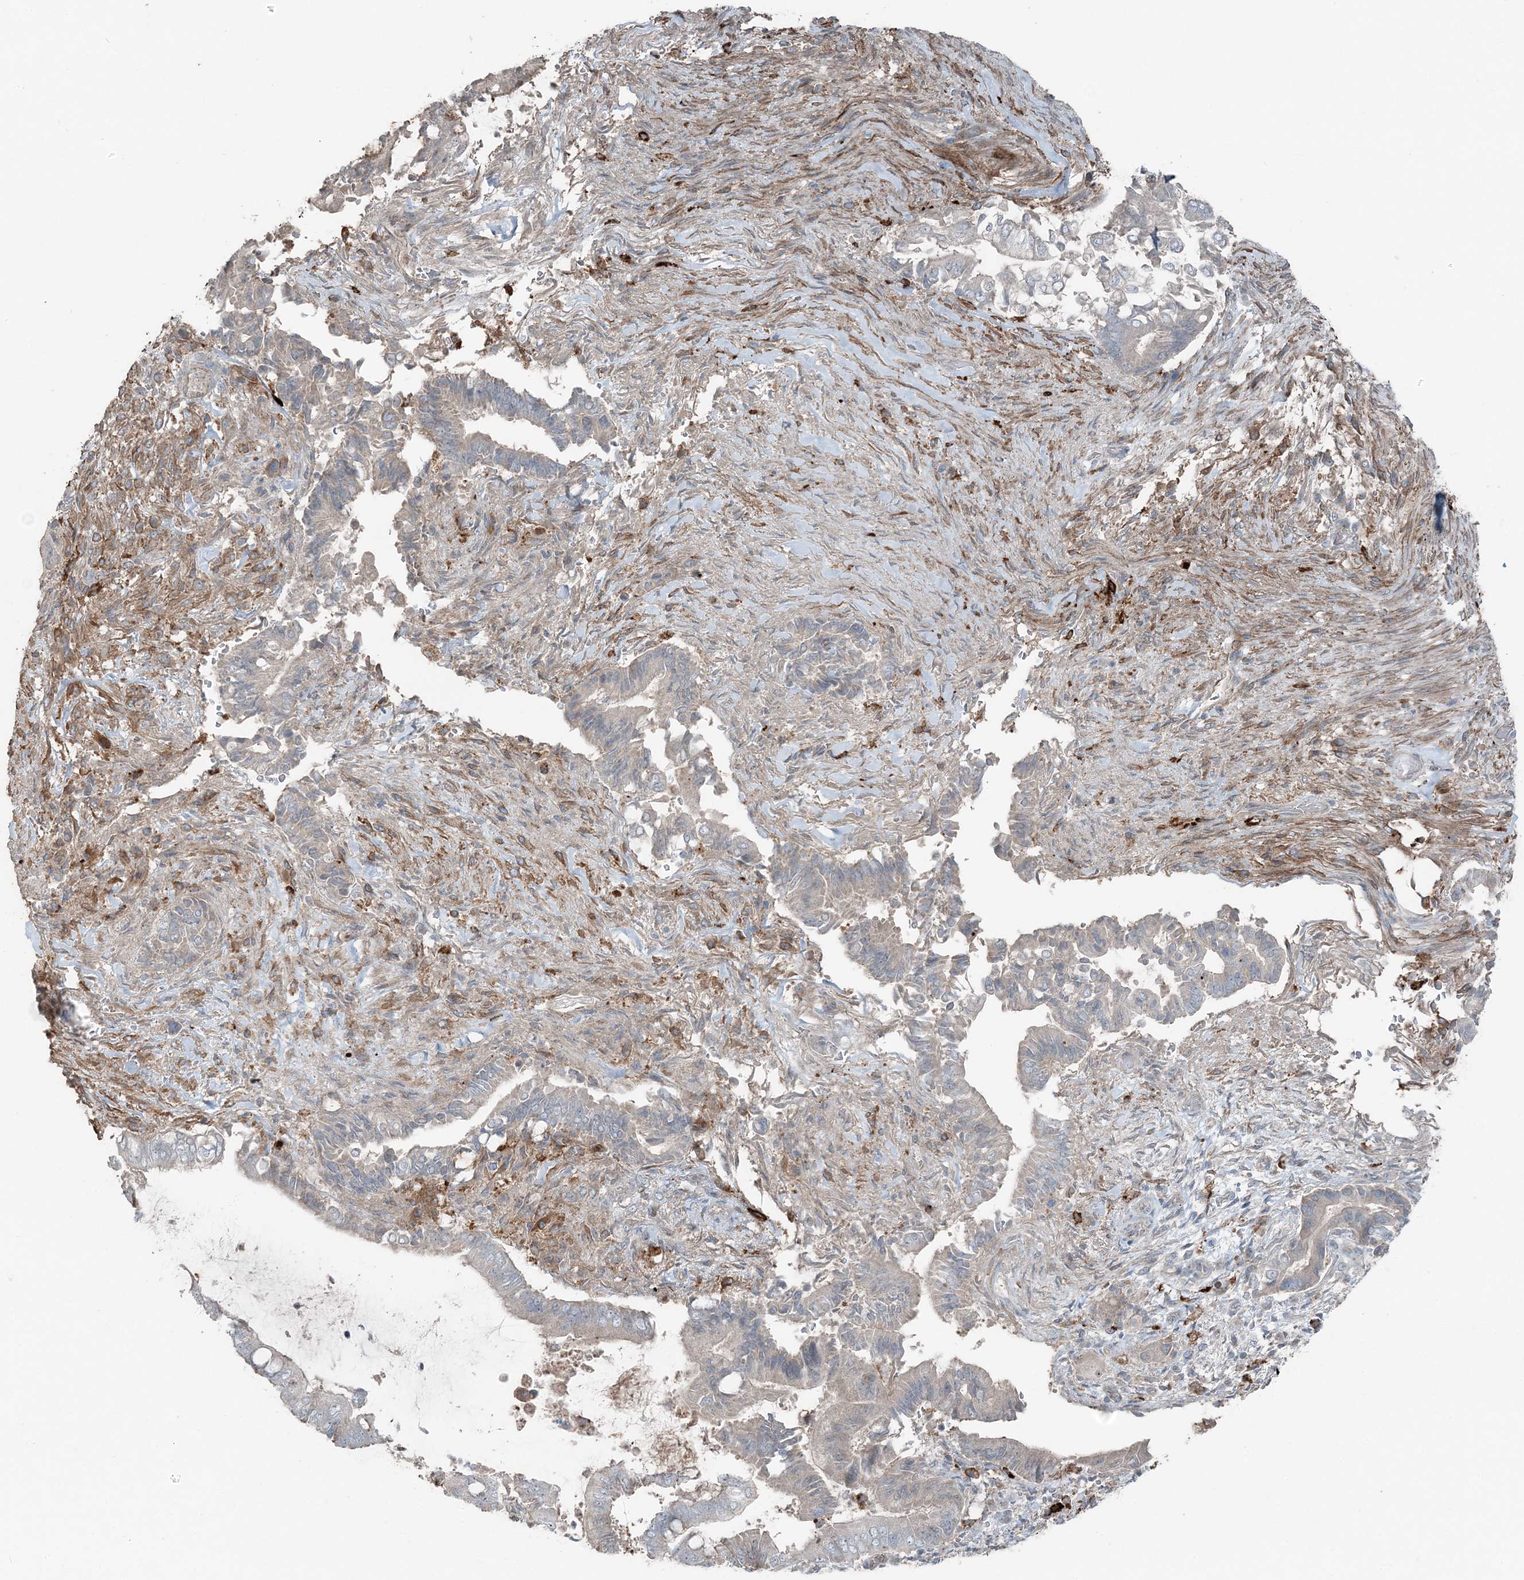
{"staining": {"intensity": "weak", "quantity": "<25%", "location": "cytoplasmic/membranous"}, "tissue": "pancreatic cancer", "cell_type": "Tumor cells", "image_type": "cancer", "snomed": [{"axis": "morphology", "description": "Adenocarcinoma, NOS"}, {"axis": "topography", "description": "Pancreas"}], "caption": "DAB immunohistochemical staining of pancreatic cancer (adenocarcinoma) displays no significant staining in tumor cells. (DAB immunohistochemistry (IHC) visualized using brightfield microscopy, high magnification).", "gene": "KY", "patient": {"sex": "male", "age": 68}}